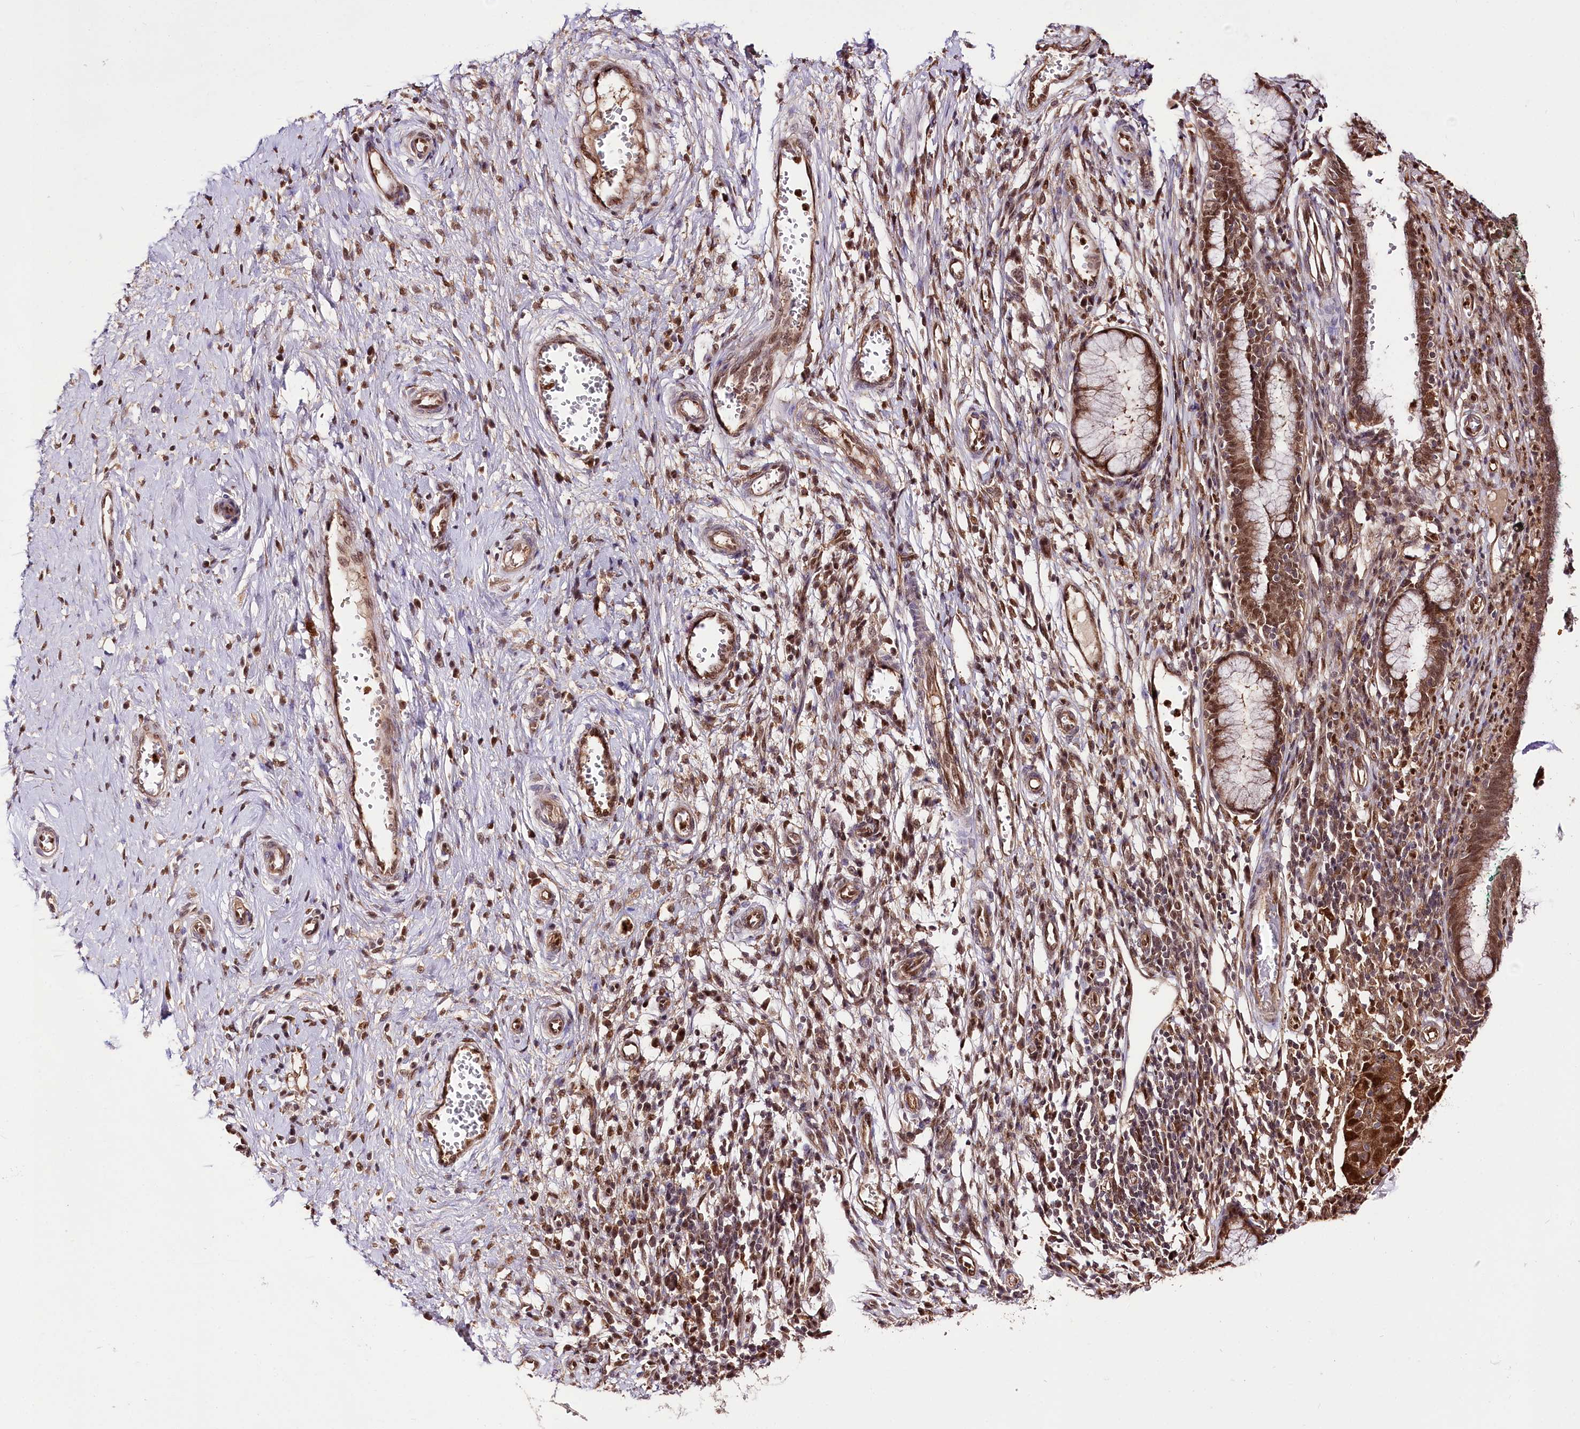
{"staining": {"intensity": "moderate", "quantity": ">75%", "location": "cytoplasmic/membranous,nuclear"}, "tissue": "cervix", "cell_type": "Glandular cells", "image_type": "normal", "snomed": [{"axis": "morphology", "description": "Normal tissue, NOS"}, {"axis": "morphology", "description": "Adenocarcinoma, NOS"}, {"axis": "topography", "description": "Cervix"}], "caption": "Protein analysis of benign cervix demonstrates moderate cytoplasmic/membranous,nuclear staining in approximately >75% of glandular cells. (Stains: DAB (3,3'-diaminobenzidine) in brown, nuclei in blue, Microscopy: brightfield microscopy at high magnification).", "gene": "GNL3L", "patient": {"sex": "female", "age": 29}}